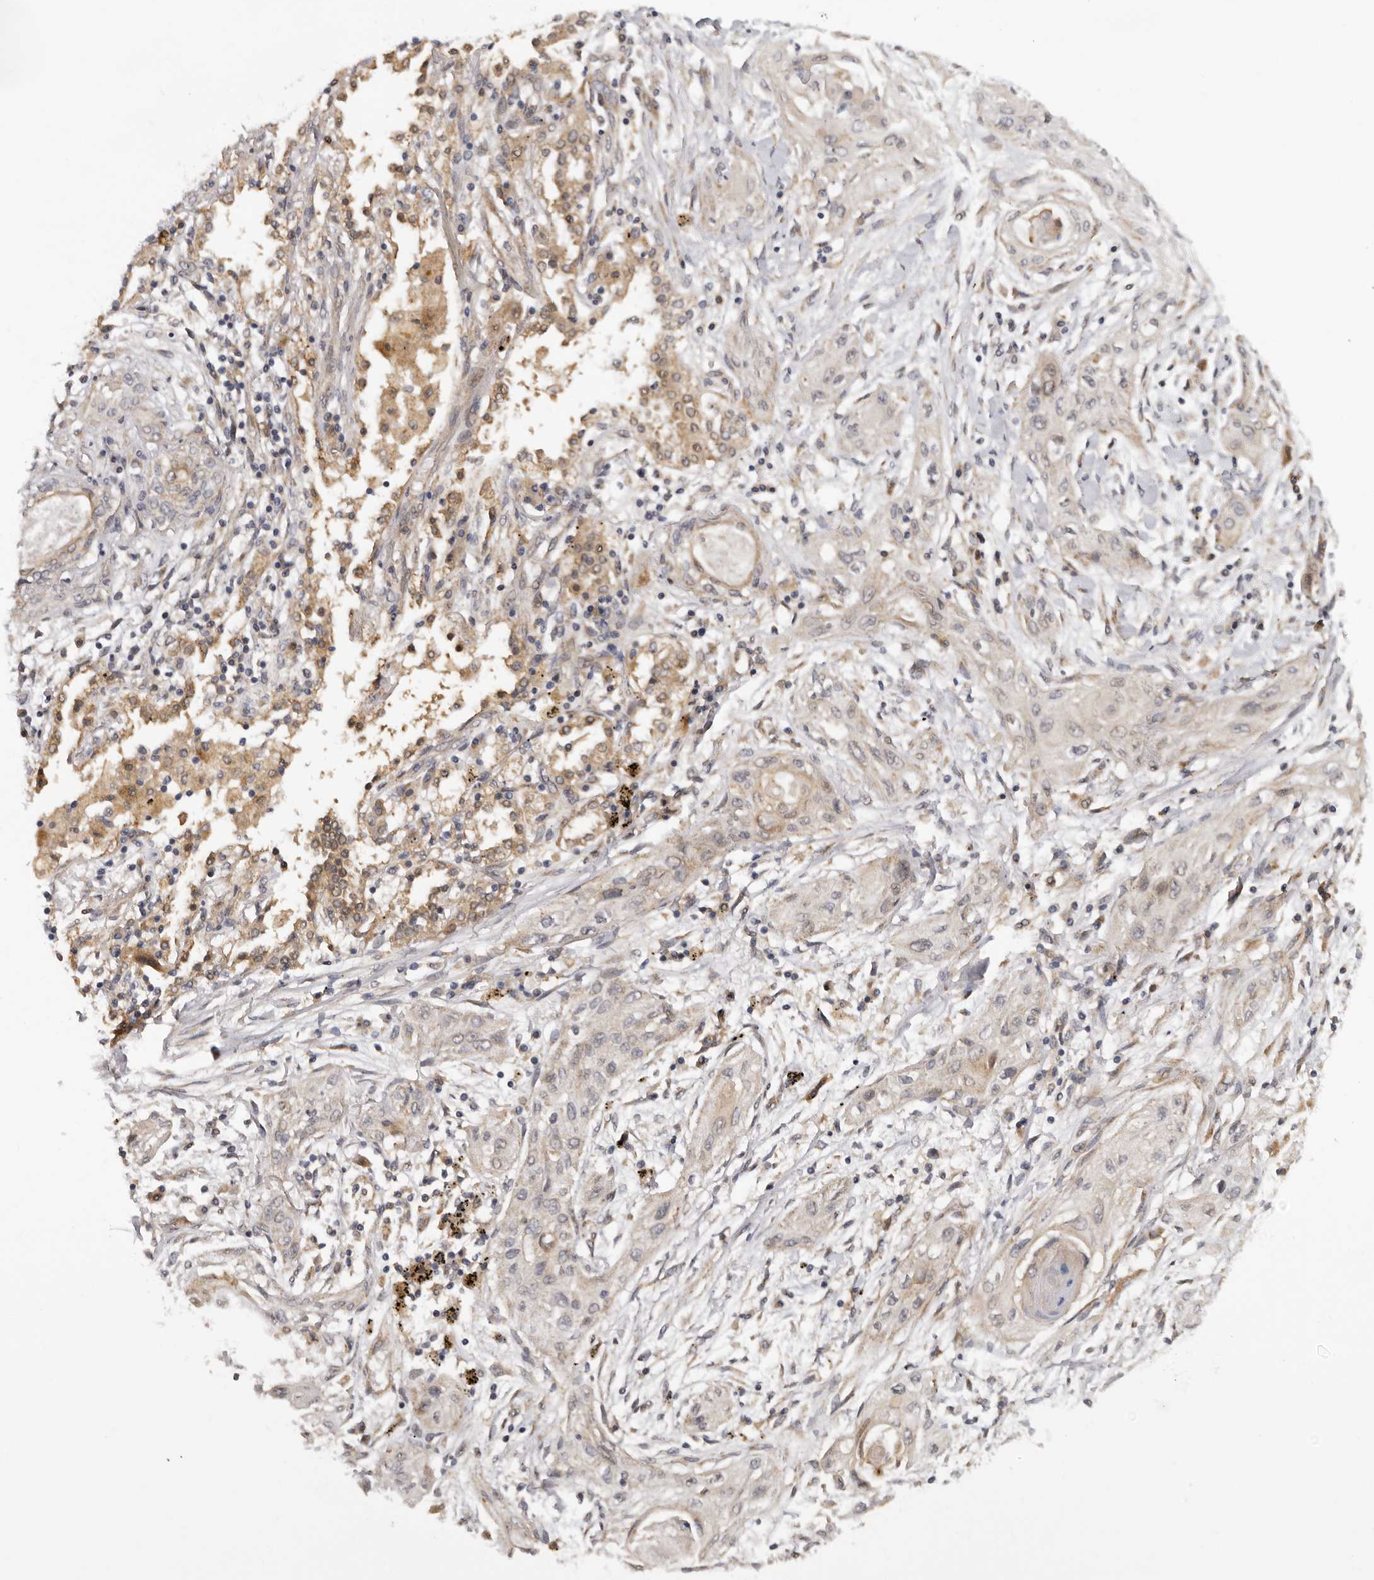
{"staining": {"intensity": "negative", "quantity": "none", "location": "none"}, "tissue": "lung cancer", "cell_type": "Tumor cells", "image_type": "cancer", "snomed": [{"axis": "morphology", "description": "Squamous cell carcinoma, NOS"}, {"axis": "topography", "description": "Lung"}], "caption": "DAB immunohistochemical staining of human squamous cell carcinoma (lung) displays no significant positivity in tumor cells. (DAB immunohistochemistry with hematoxylin counter stain).", "gene": "HINT3", "patient": {"sex": "female", "age": 47}}